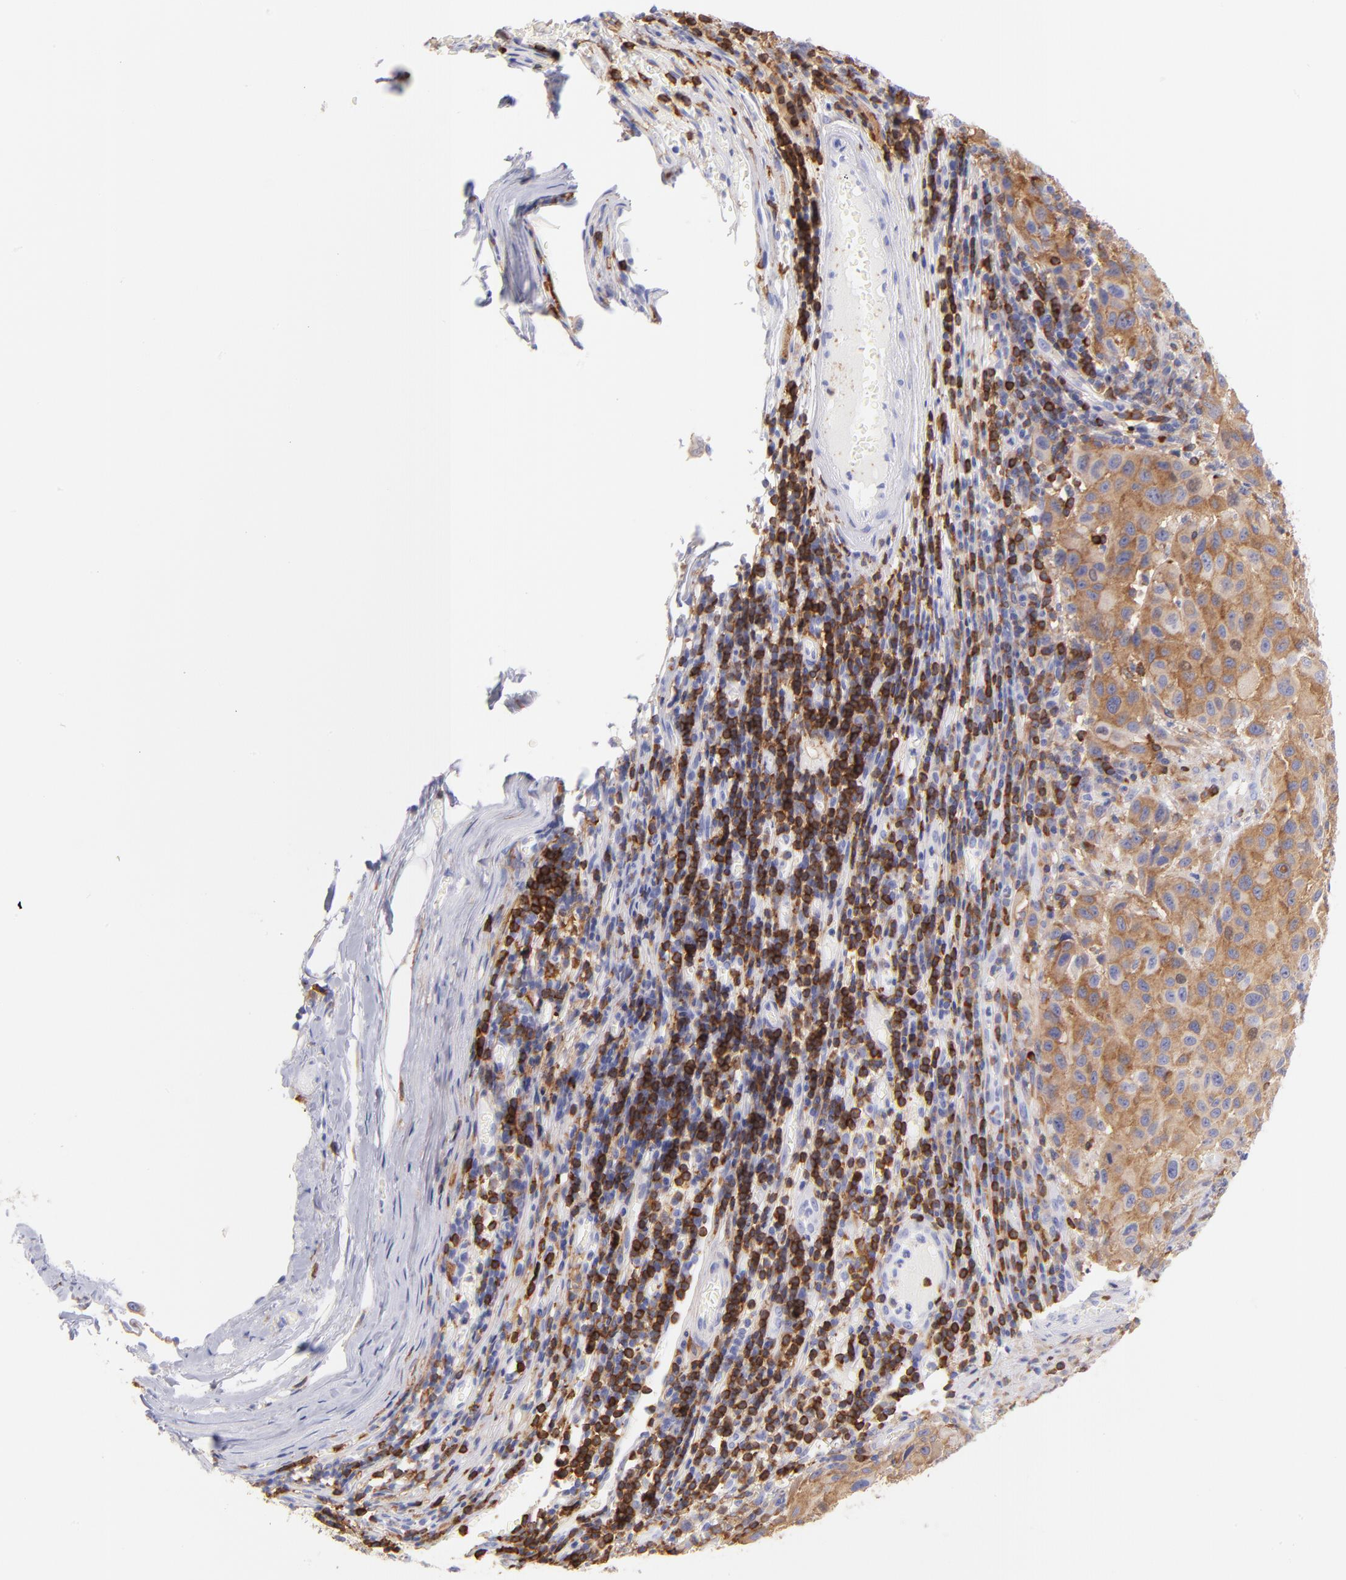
{"staining": {"intensity": "moderate", "quantity": ">75%", "location": "cytoplasmic/membranous"}, "tissue": "melanoma", "cell_type": "Tumor cells", "image_type": "cancer", "snomed": [{"axis": "morphology", "description": "Malignant melanoma, Metastatic site"}, {"axis": "topography", "description": "Lymph node"}], "caption": "Melanoma stained for a protein displays moderate cytoplasmic/membranous positivity in tumor cells.", "gene": "PRKCA", "patient": {"sex": "male", "age": 61}}